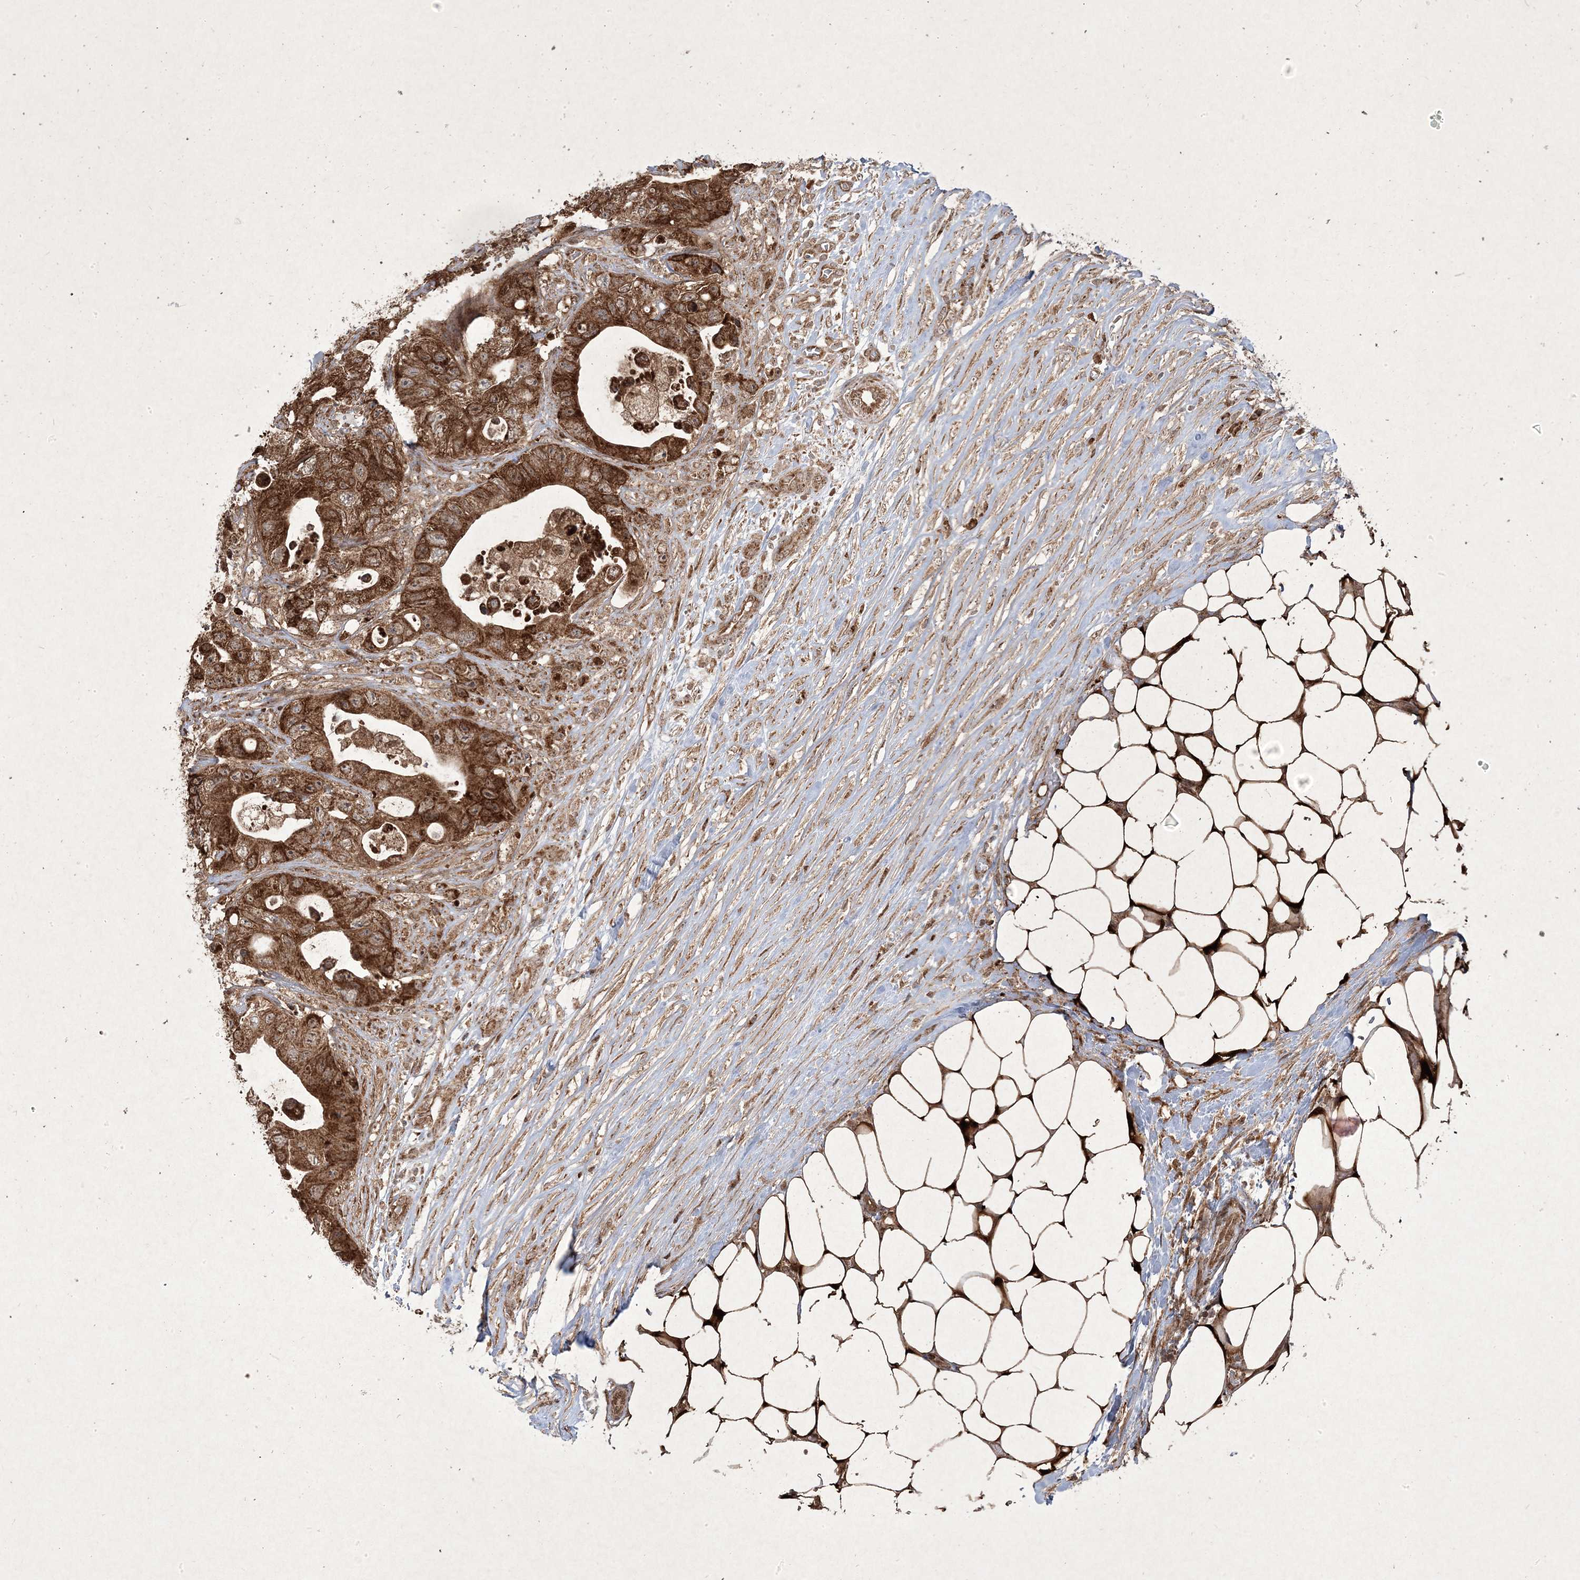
{"staining": {"intensity": "strong", "quantity": ">75%", "location": "cytoplasmic/membranous,nuclear"}, "tissue": "colorectal cancer", "cell_type": "Tumor cells", "image_type": "cancer", "snomed": [{"axis": "morphology", "description": "Adenocarcinoma, NOS"}, {"axis": "topography", "description": "Colon"}], "caption": "Tumor cells reveal high levels of strong cytoplasmic/membranous and nuclear expression in approximately >75% of cells in human colorectal cancer (adenocarcinoma). (DAB = brown stain, brightfield microscopy at high magnification).", "gene": "PLEKHM2", "patient": {"sex": "female", "age": 46}}